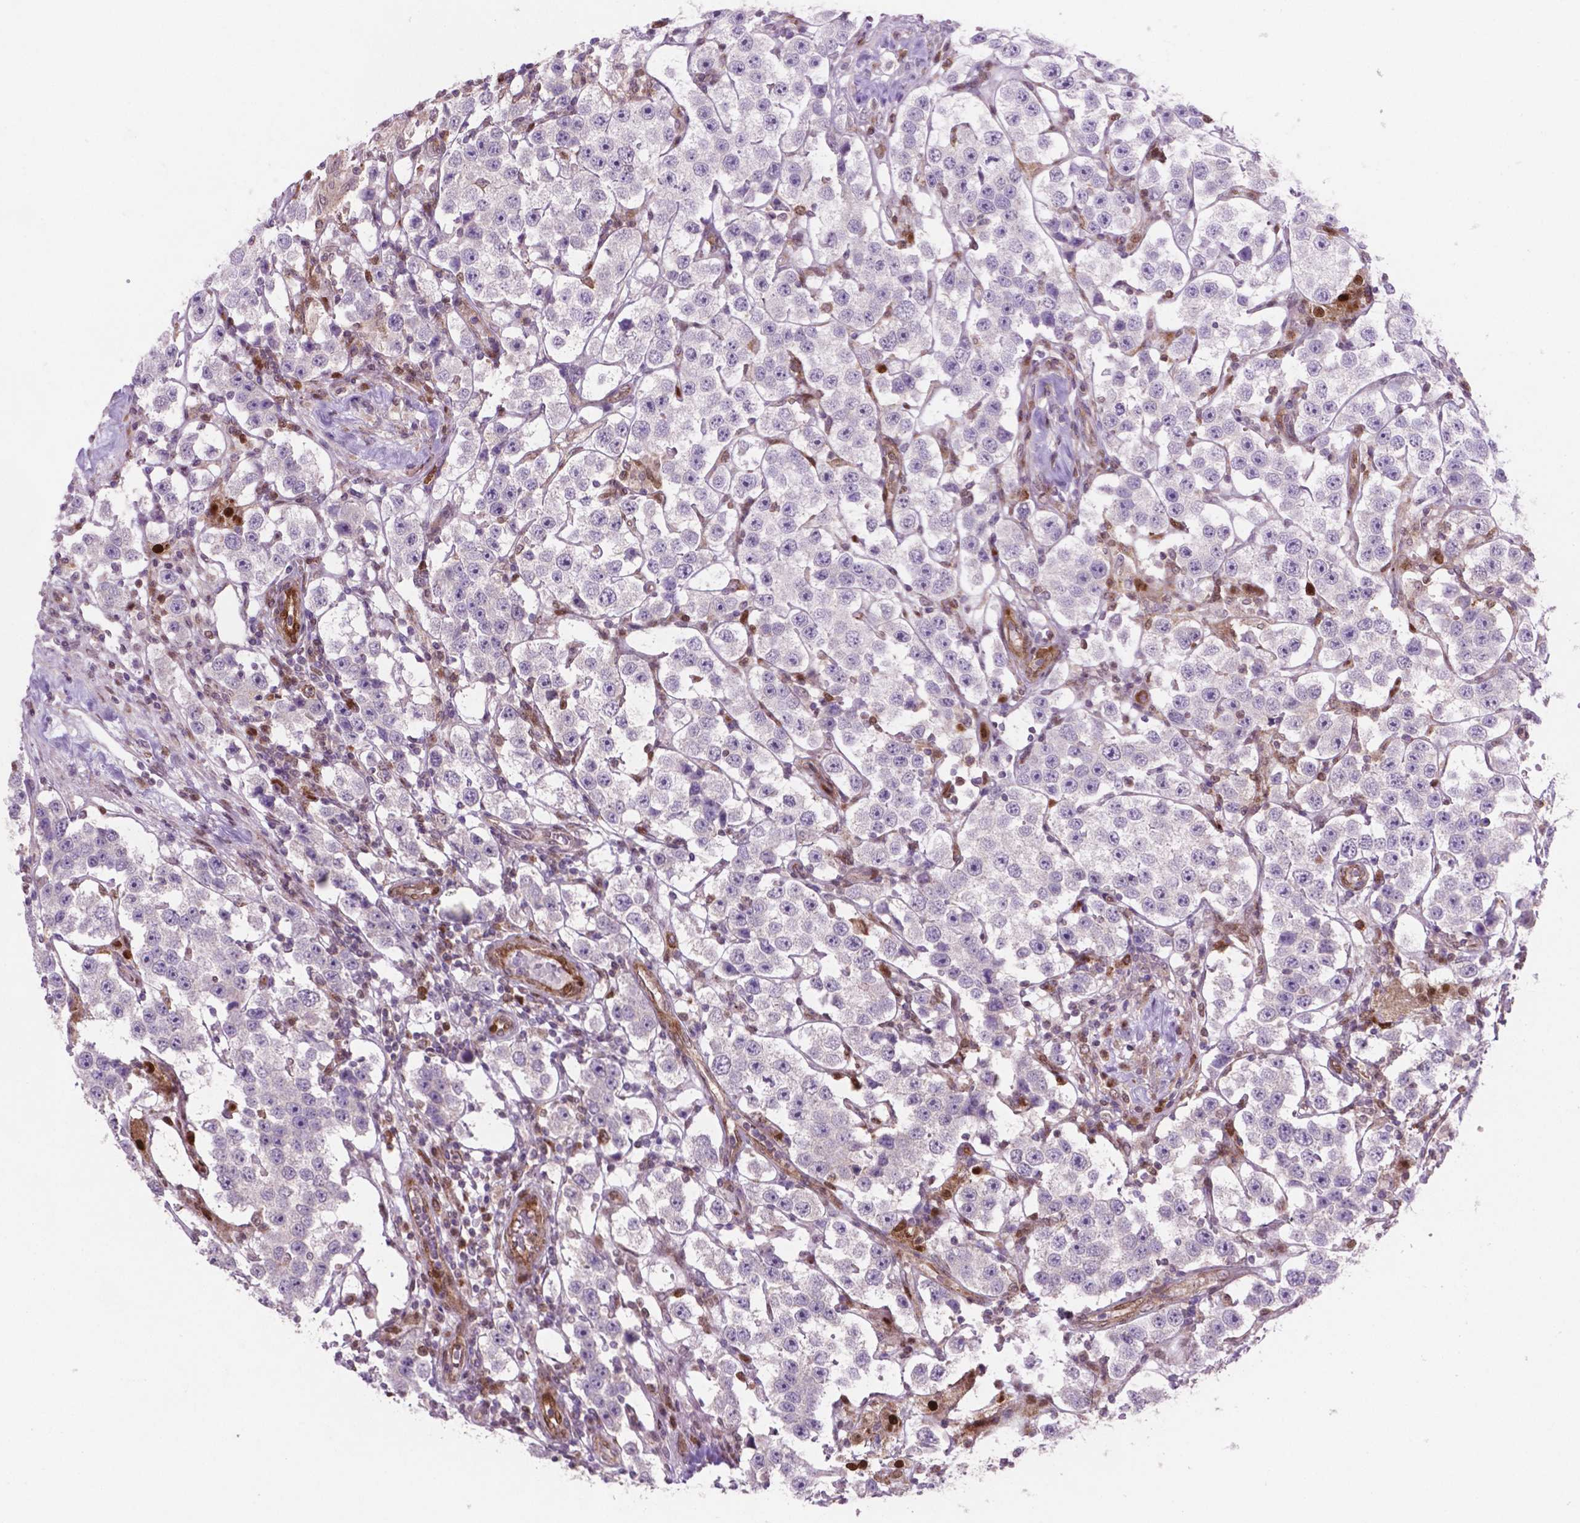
{"staining": {"intensity": "negative", "quantity": "none", "location": "none"}, "tissue": "testis cancer", "cell_type": "Tumor cells", "image_type": "cancer", "snomed": [{"axis": "morphology", "description": "Seminoma, NOS"}, {"axis": "topography", "description": "Testis"}], "caption": "A histopathology image of testis seminoma stained for a protein reveals no brown staining in tumor cells. The staining was performed using DAB to visualize the protein expression in brown, while the nuclei were stained in blue with hematoxylin (Magnification: 20x).", "gene": "LDHA", "patient": {"sex": "male", "age": 37}}